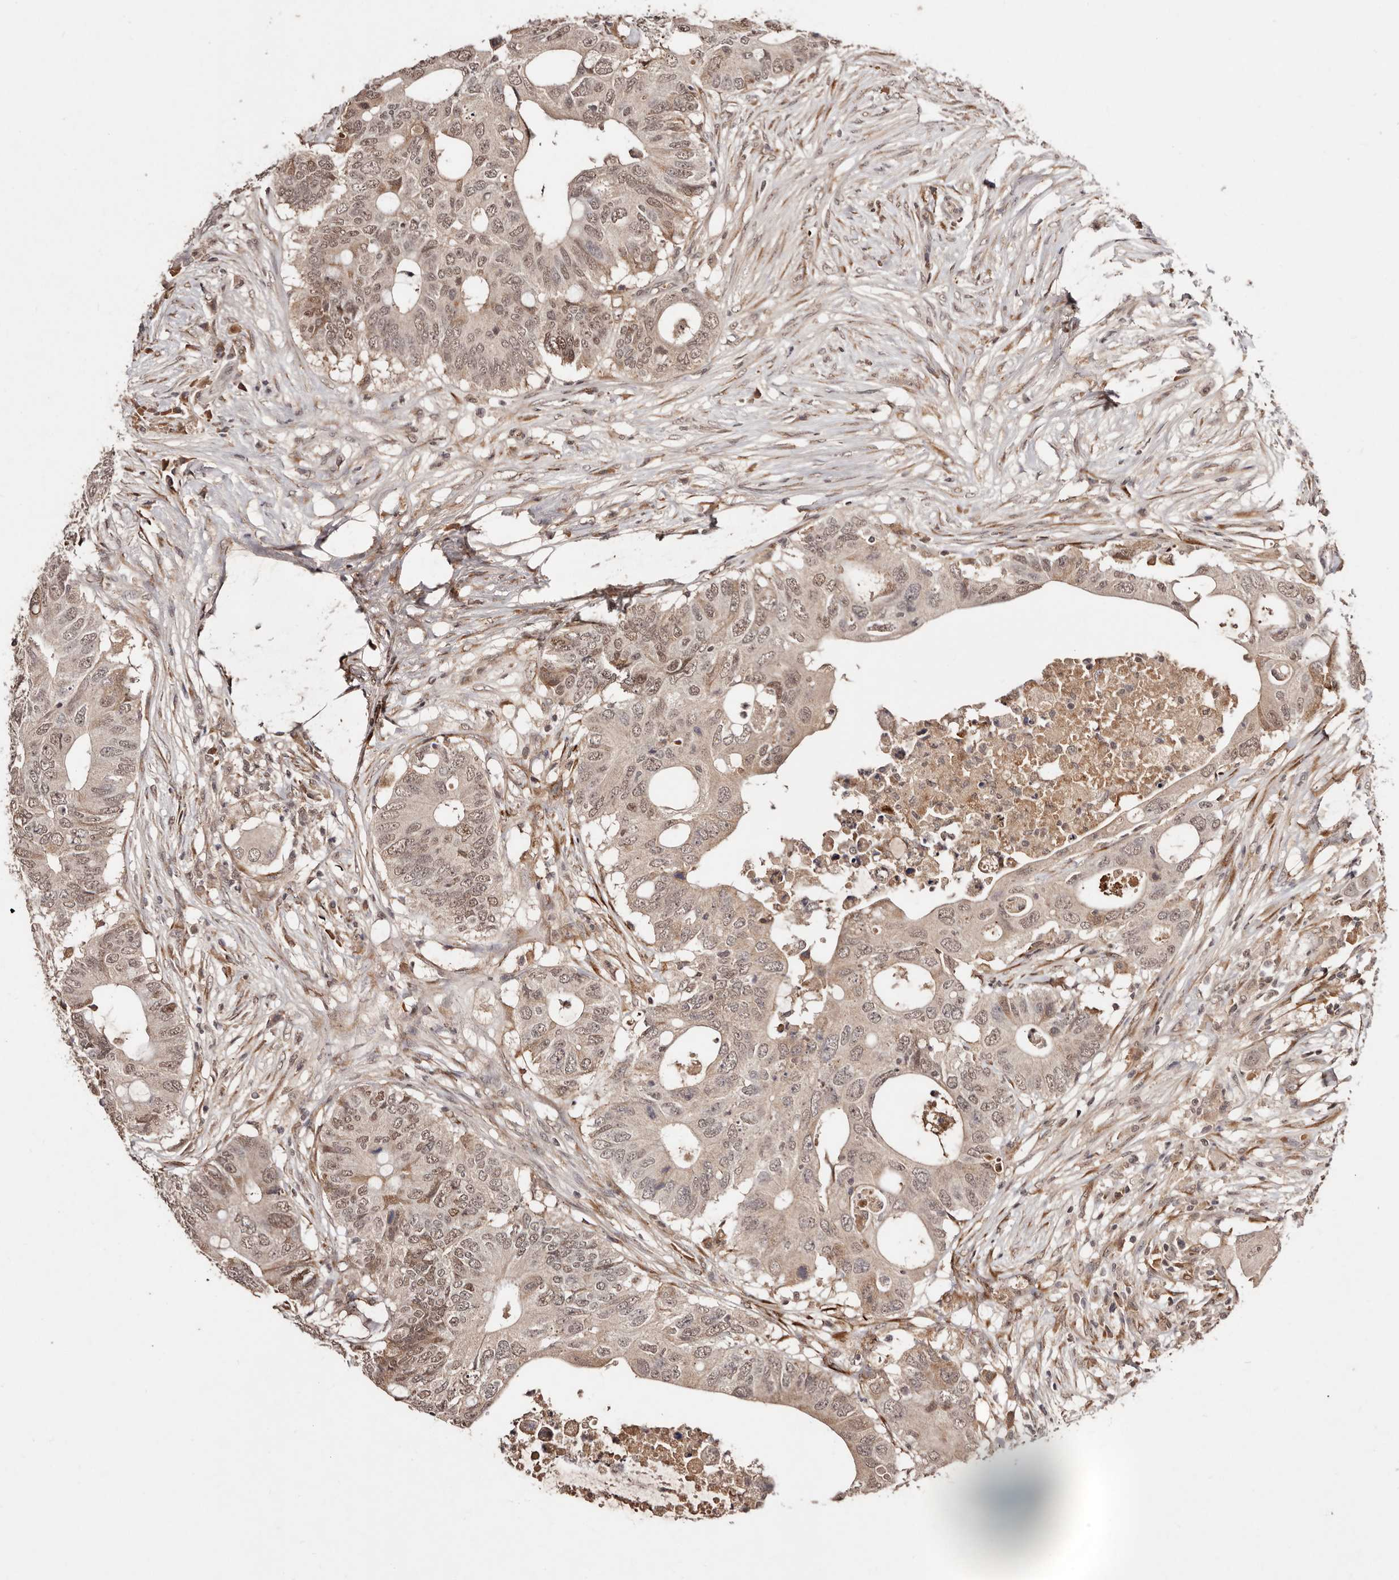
{"staining": {"intensity": "weak", "quantity": ">75%", "location": "cytoplasmic/membranous,nuclear"}, "tissue": "colorectal cancer", "cell_type": "Tumor cells", "image_type": "cancer", "snomed": [{"axis": "morphology", "description": "Adenocarcinoma, NOS"}, {"axis": "topography", "description": "Colon"}], "caption": "Immunohistochemical staining of colorectal adenocarcinoma displays weak cytoplasmic/membranous and nuclear protein expression in approximately >75% of tumor cells.", "gene": "BICRAL", "patient": {"sex": "male", "age": 71}}